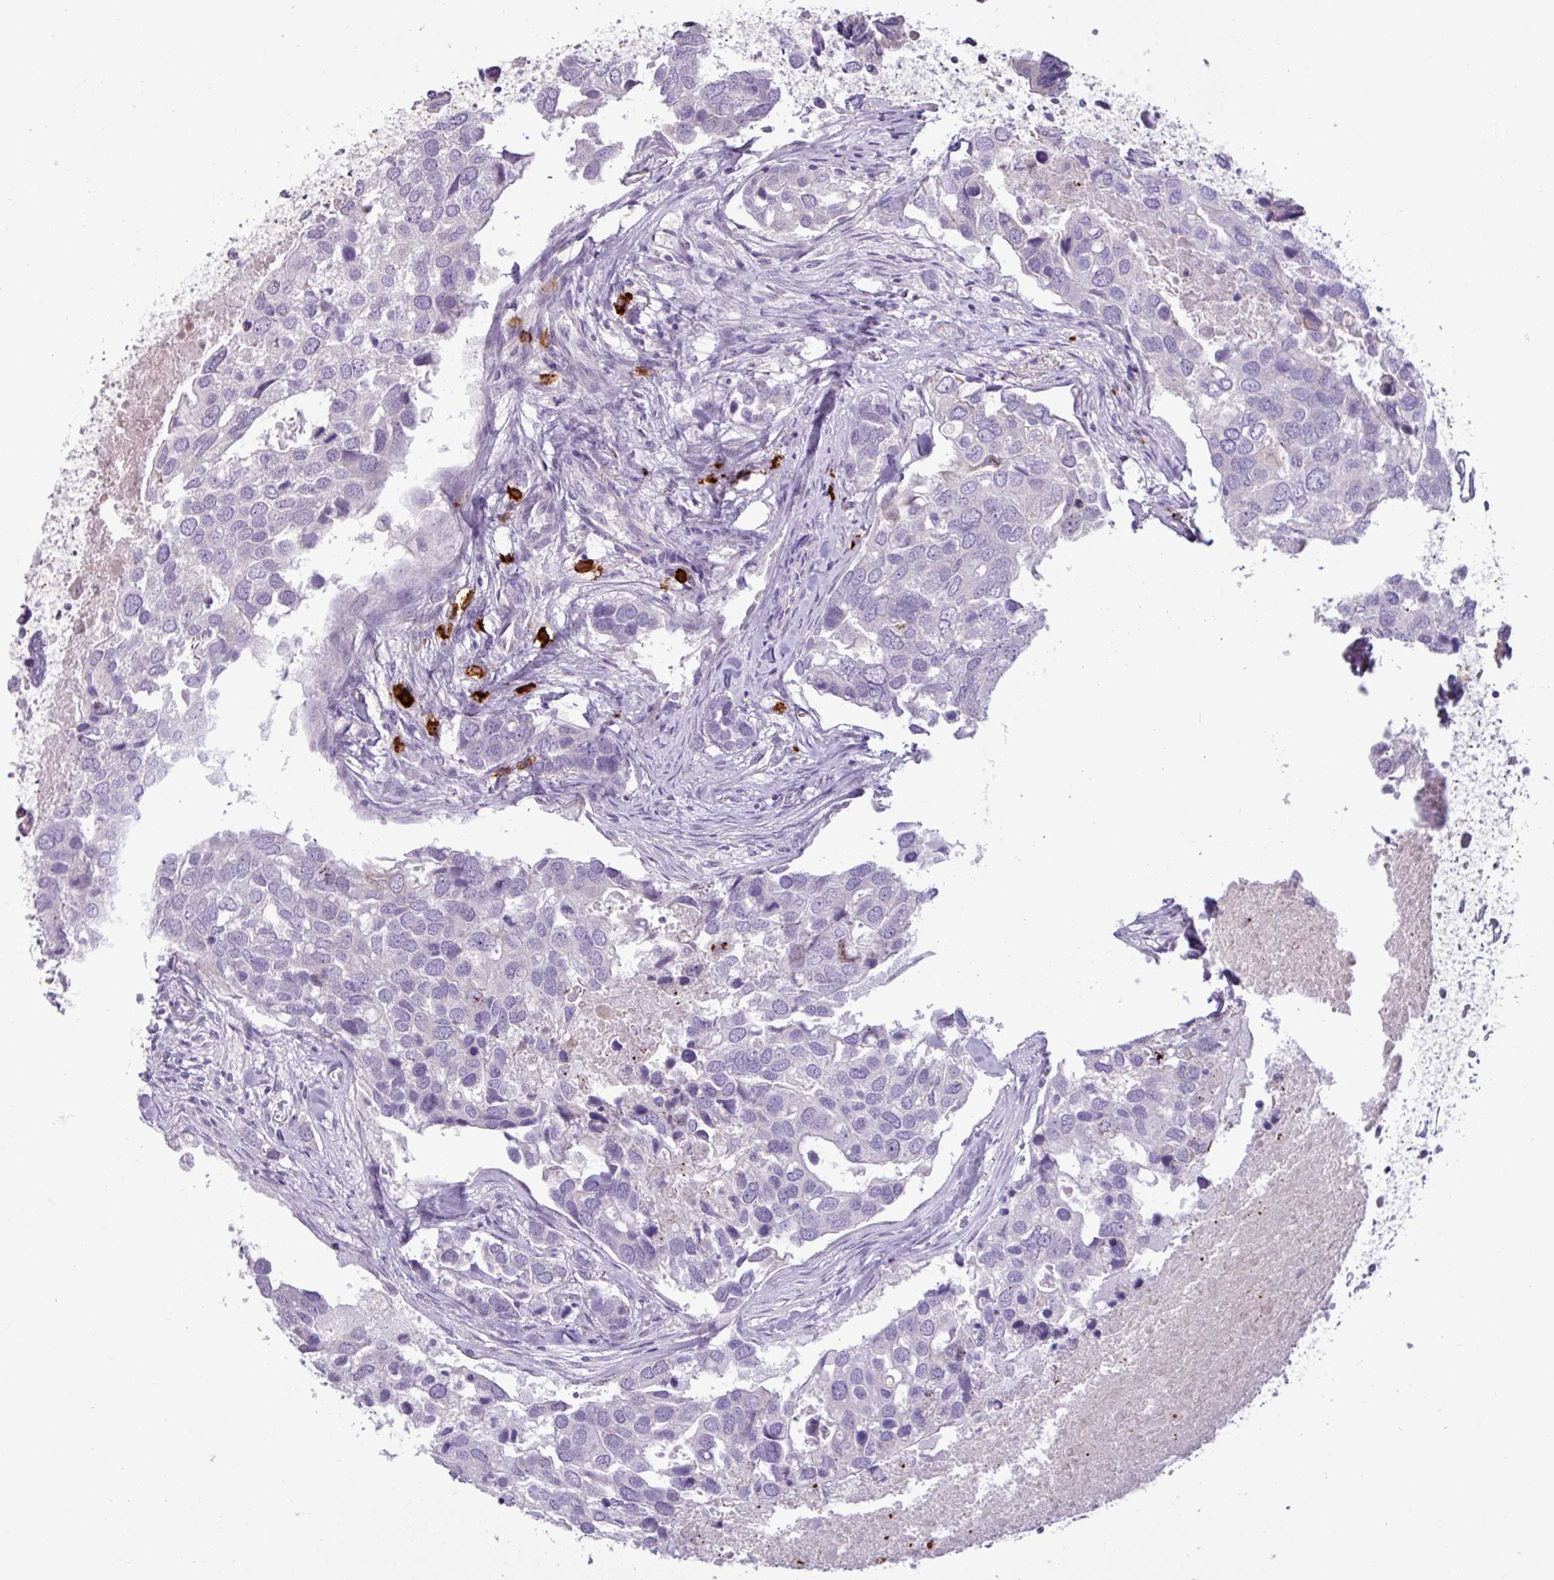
{"staining": {"intensity": "negative", "quantity": "none", "location": "none"}, "tissue": "breast cancer", "cell_type": "Tumor cells", "image_type": "cancer", "snomed": [{"axis": "morphology", "description": "Duct carcinoma"}, {"axis": "topography", "description": "Breast"}], "caption": "This is an IHC photomicrograph of human breast cancer. There is no staining in tumor cells.", "gene": "TRIM39", "patient": {"sex": "female", "age": 83}}